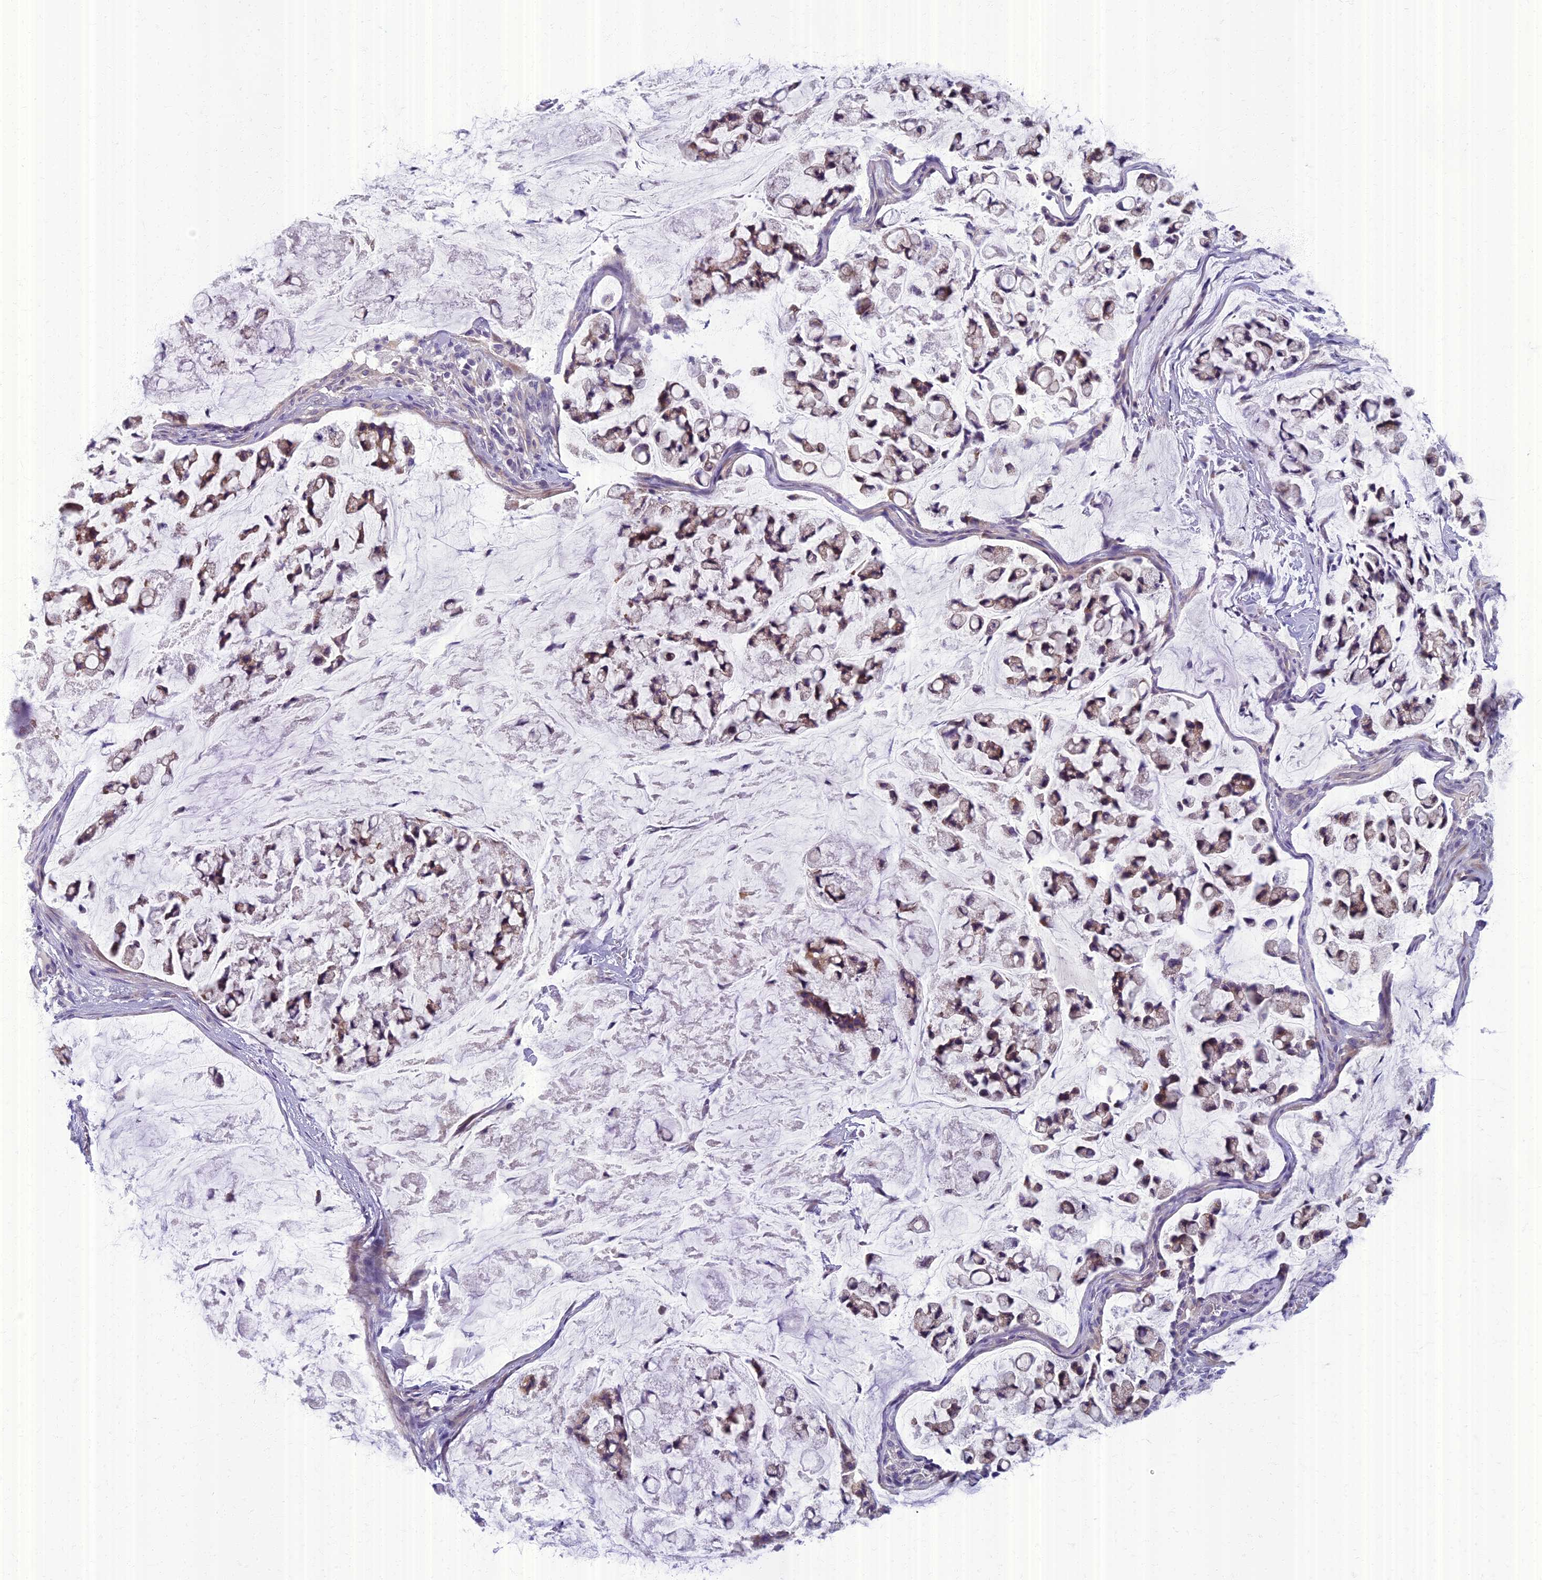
{"staining": {"intensity": "moderate", "quantity": ">75%", "location": "cytoplasmic/membranous"}, "tissue": "stomach cancer", "cell_type": "Tumor cells", "image_type": "cancer", "snomed": [{"axis": "morphology", "description": "Adenocarcinoma, NOS"}, {"axis": "topography", "description": "Stomach, lower"}], "caption": "Immunohistochemical staining of stomach cancer shows medium levels of moderate cytoplasmic/membranous protein positivity in about >75% of tumor cells. Nuclei are stained in blue.", "gene": "AP4E1", "patient": {"sex": "male", "age": 67}}